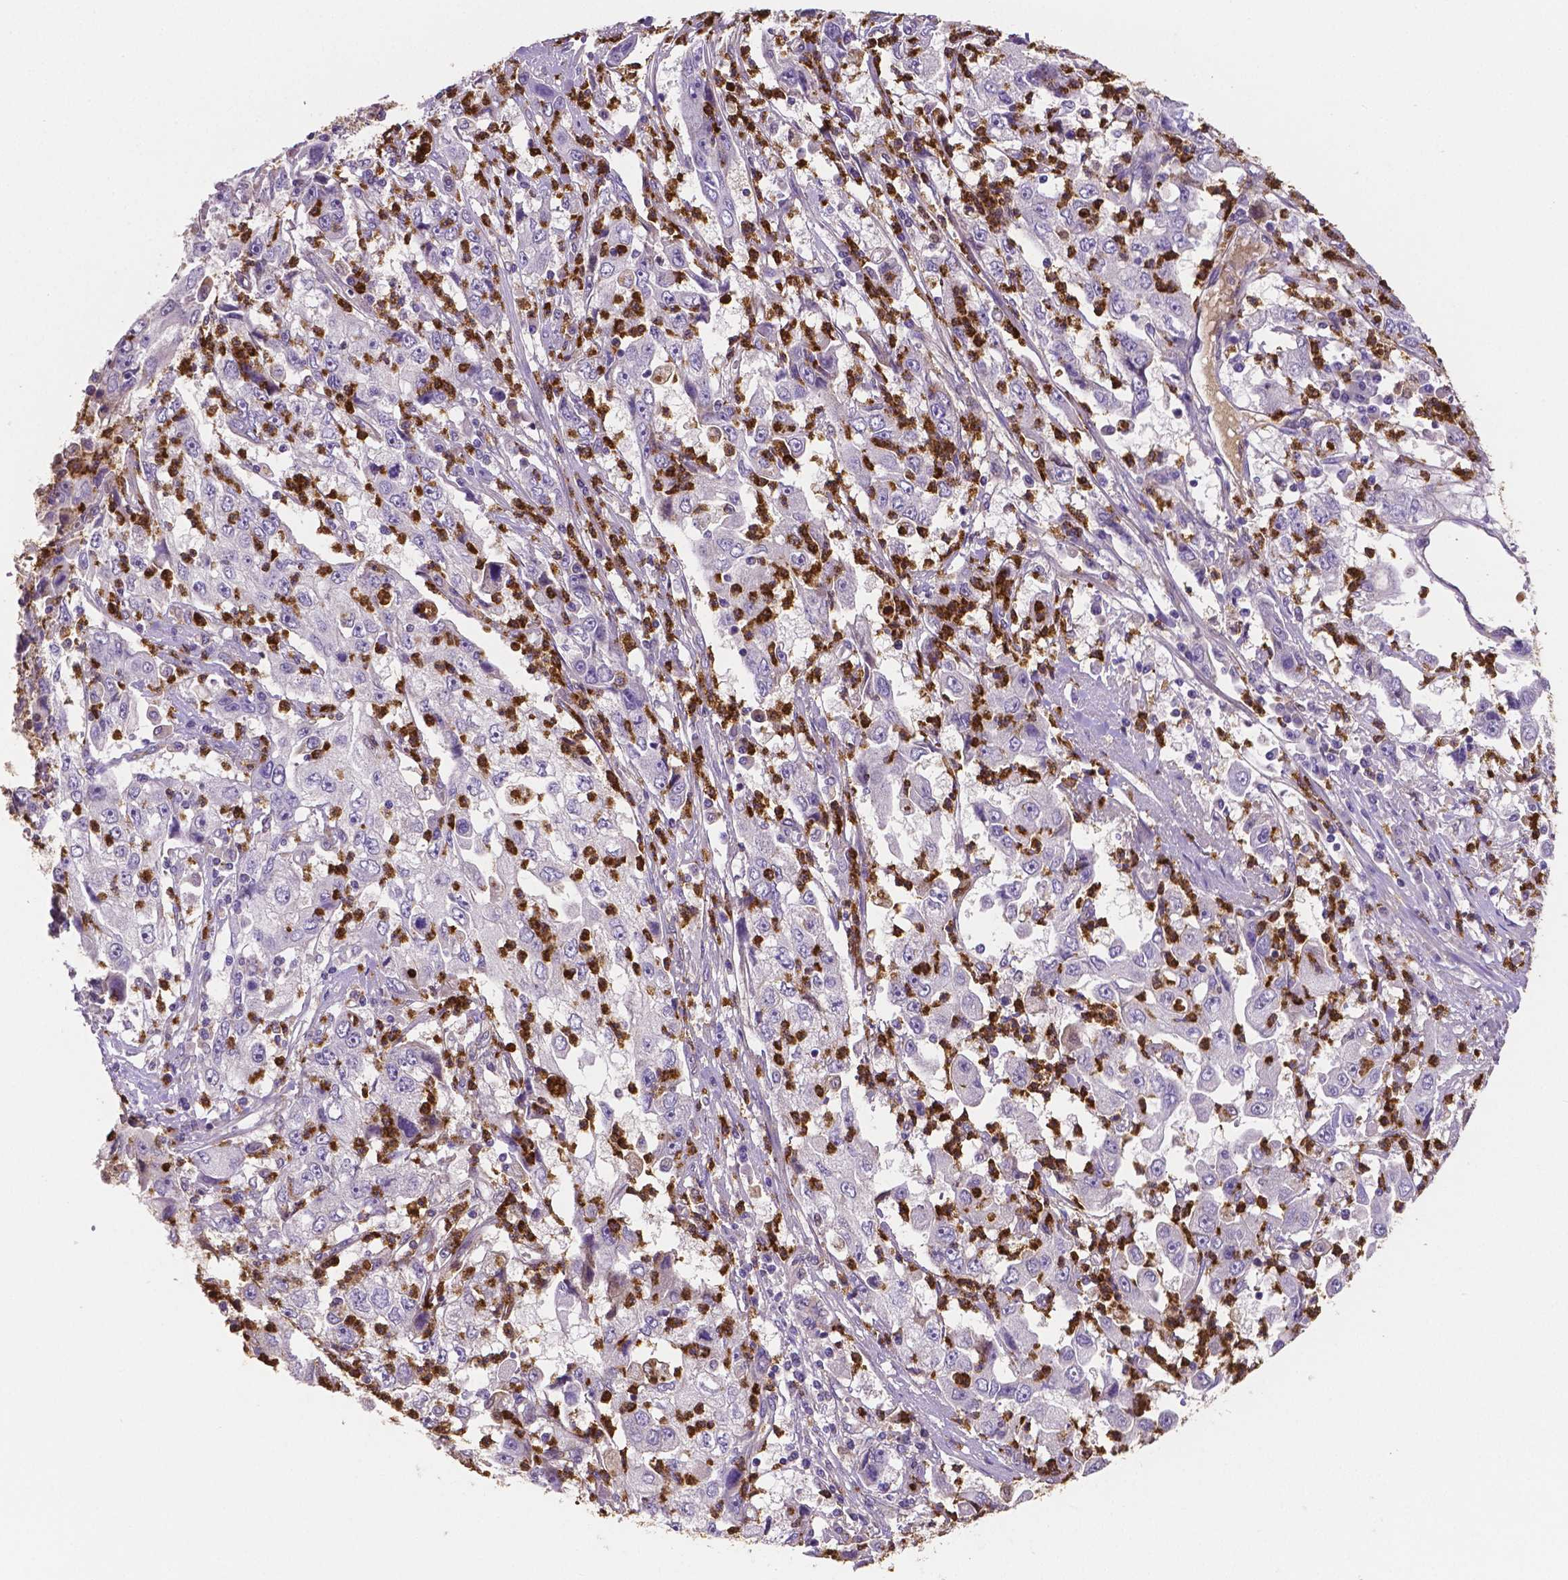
{"staining": {"intensity": "negative", "quantity": "none", "location": "none"}, "tissue": "cervical cancer", "cell_type": "Tumor cells", "image_type": "cancer", "snomed": [{"axis": "morphology", "description": "Squamous cell carcinoma, NOS"}, {"axis": "topography", "description": "Cervix"}], "caption": "Protein analysis of squamous cell carcinoma (cervical) reveals no significant expression in tumor cells.", "gene": "MMP9", "patient": {"sex": "female", "age": 36}}